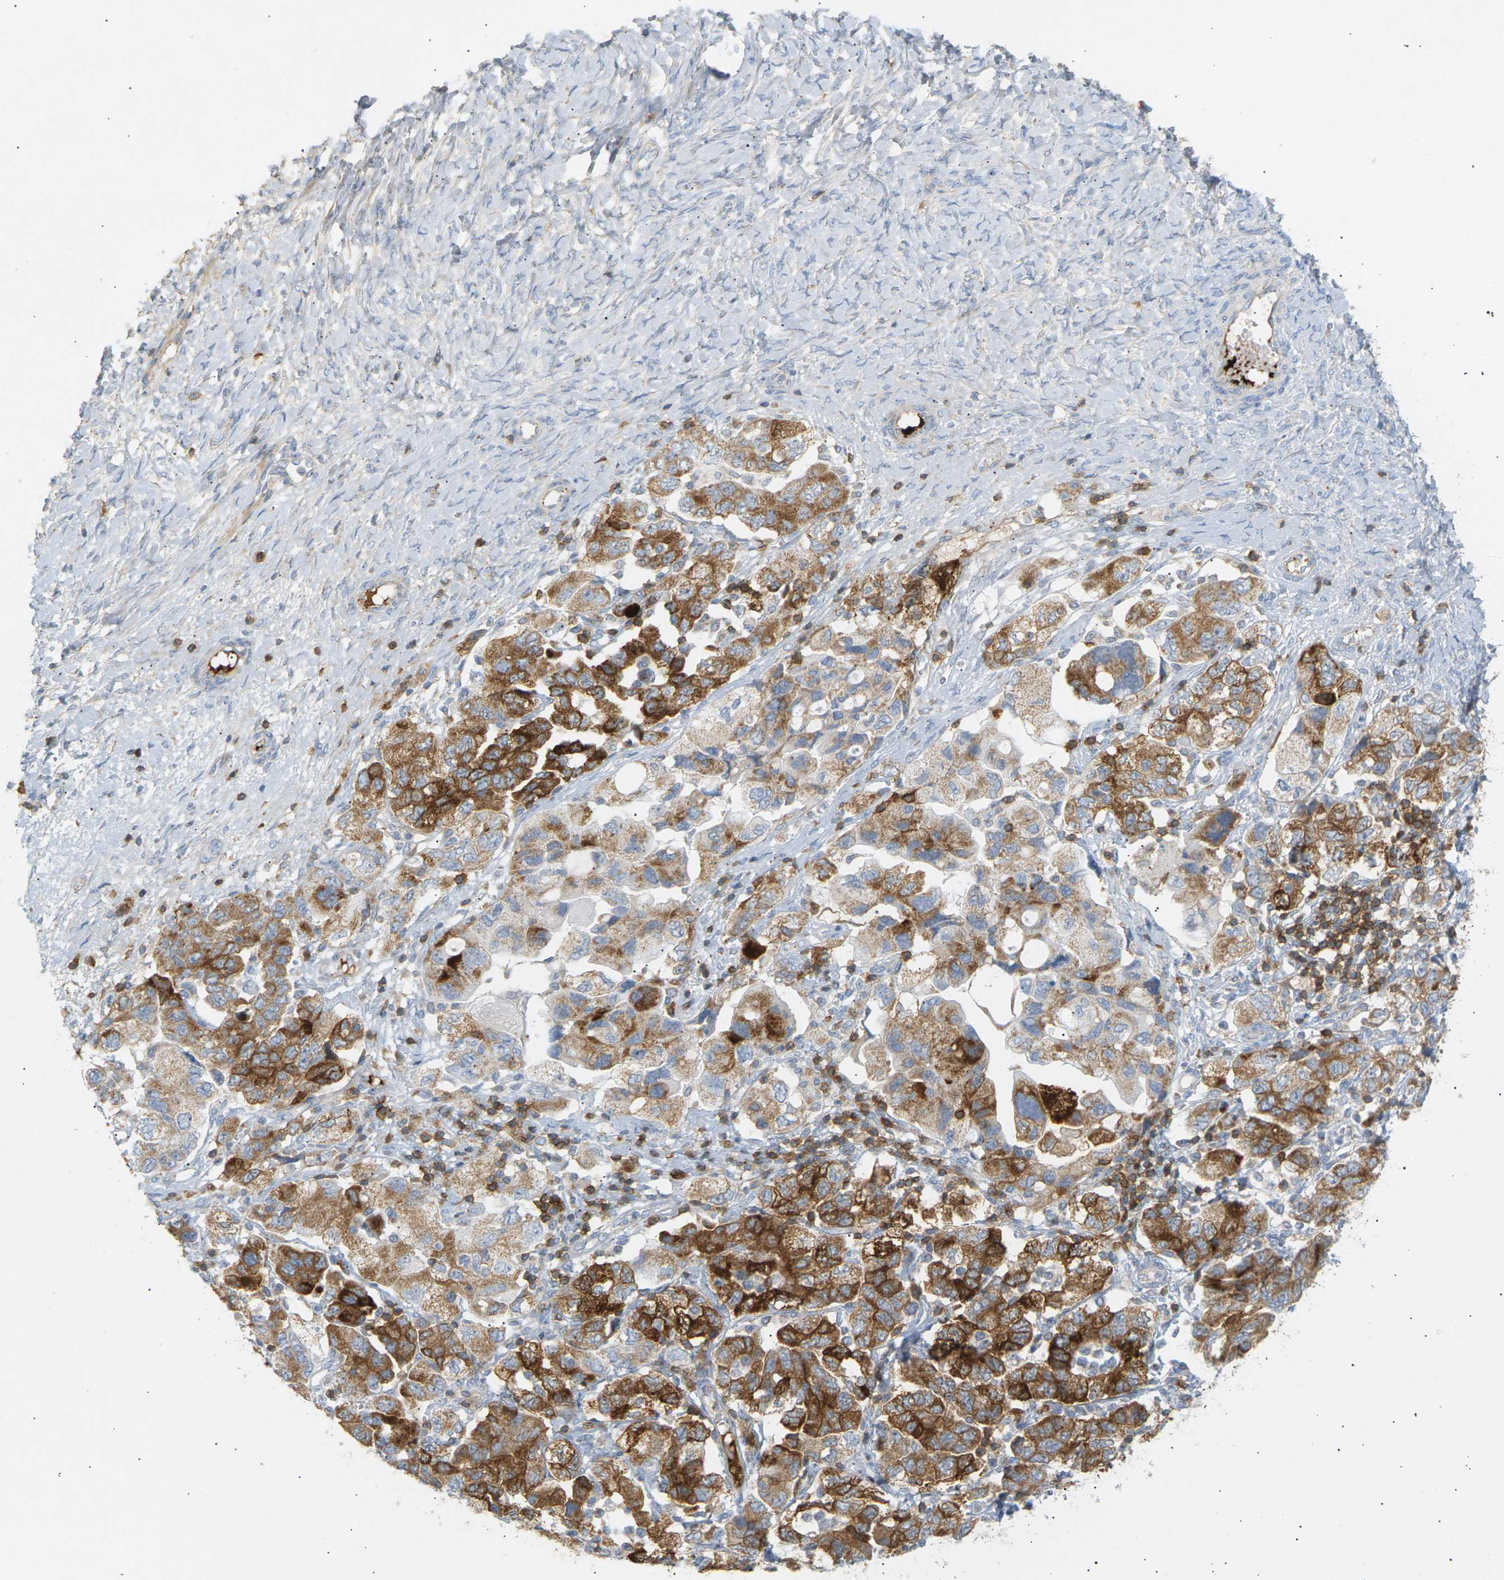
{"staining": {"intensity": "strong", "quantity": ">75%", "location": "cytoplasmic/membranous"}, "tissue": "ovarian cancer", "cell_type": "Tumor cells", "image_type": "cancer", "snomed": [{"axis": "morphology", "description": "Carcinoma, NOS"}, {"axis": "morphology", "description": "Cystadenocarcinoma, serous, NOS"}, {"axis": "topography", "description": "Ovary"}], "caption": "This histopathology image exhibits immunohistochemistry (IHC) staining of human ovarian serous cystadenocarcinoma, with high strong cytoplasmic/membranous staining in about >75% of tumor cells.", "gene": "LIME1", "patient": {"sex": "female", "age": 69}}